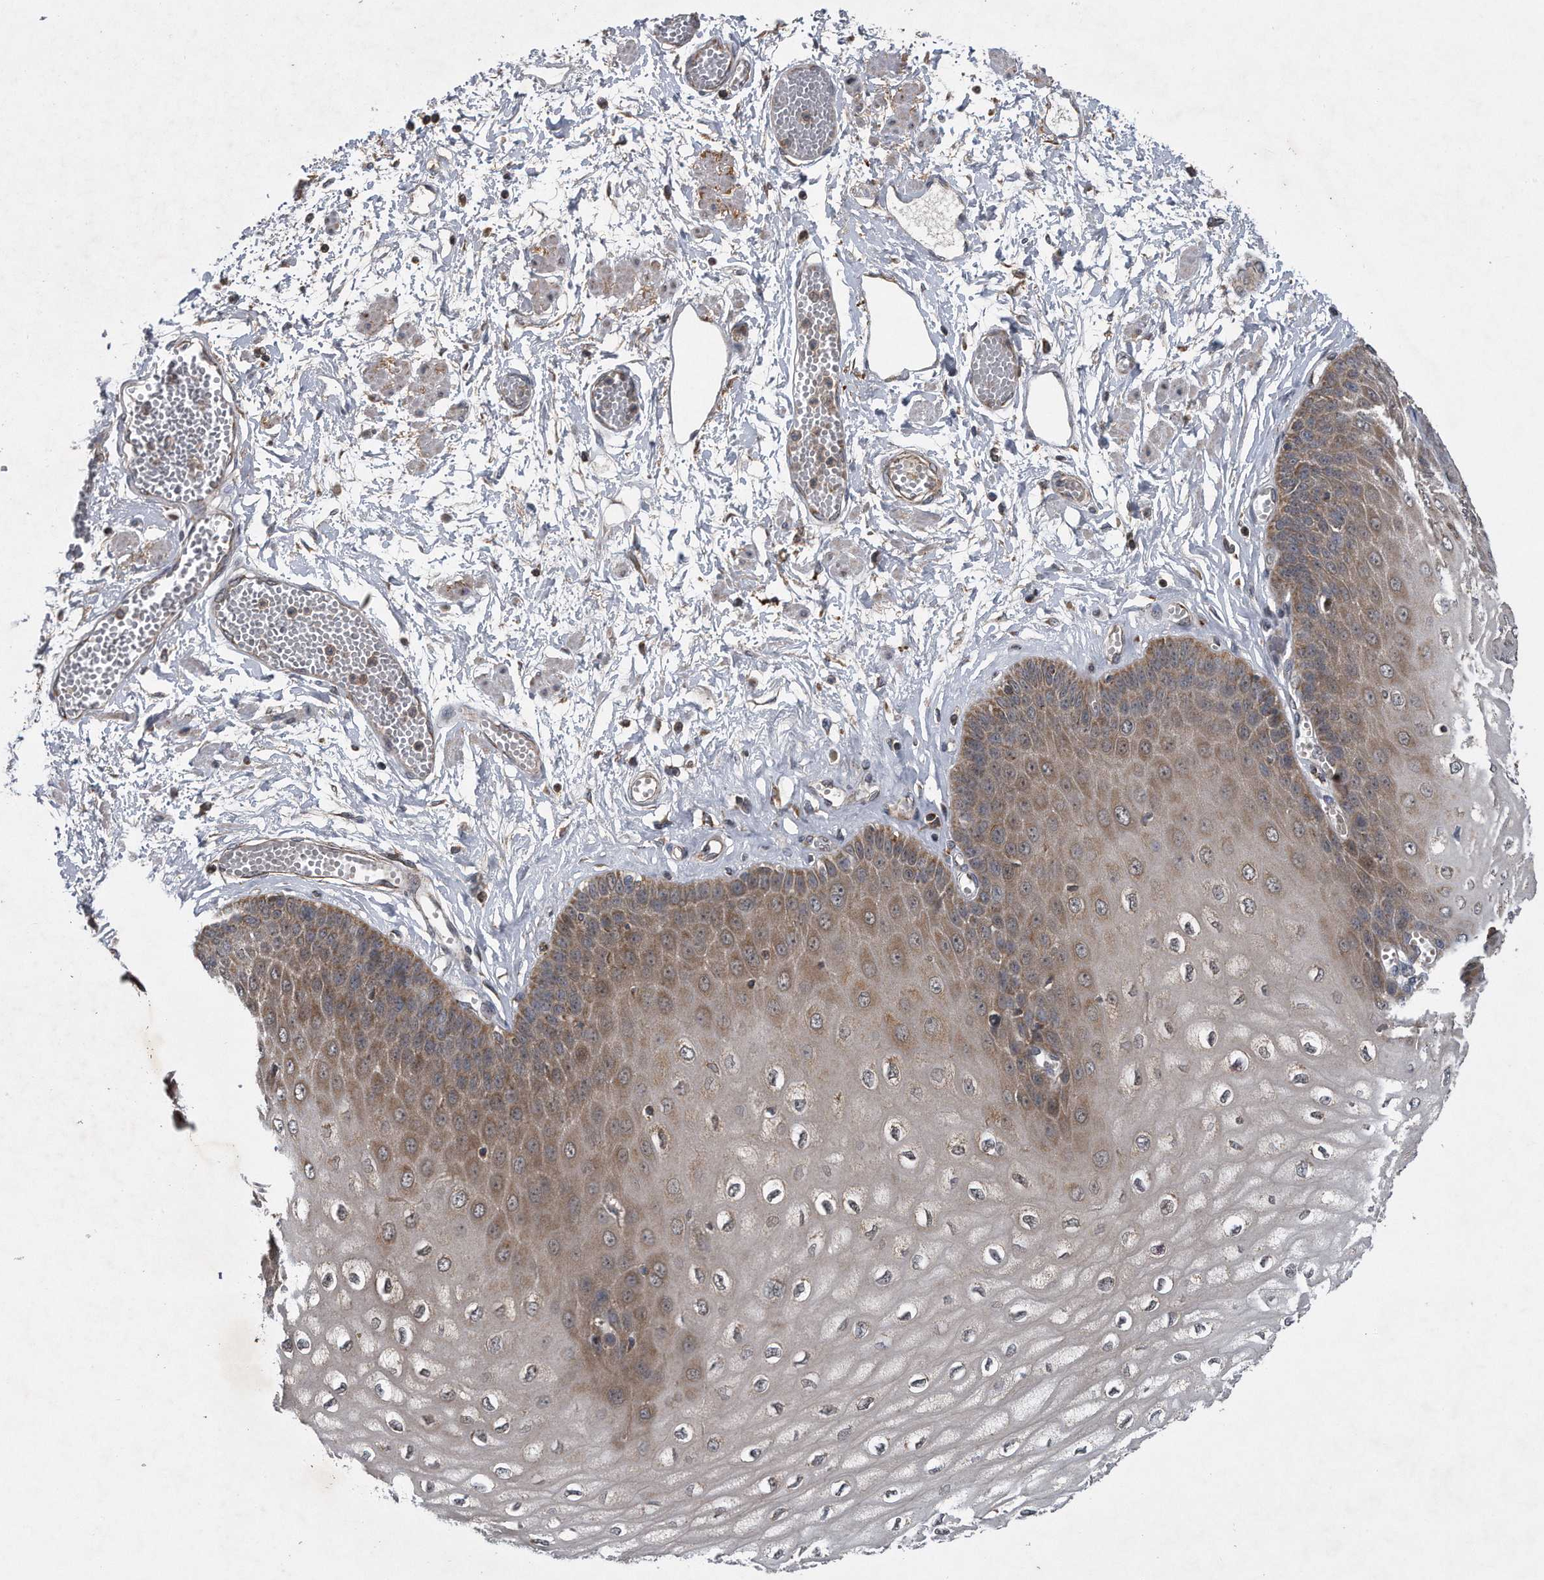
{"staining": {"intensity": "moderate", "quantity": ">75%", "location": "cytoplasmic/membranous"}, "tissue": "esophagus", "cell_type": "Squamous epithelial cells", "image_type": "normal", "snomed": [{"axis": "morphology", "description": "Normal tissue, NOS"}, {"axis": "topography", "description": "Esophagus"}], "caption": "Squamous epithelial cells show medium levels of moderate cytoplasmic/membranous positivity in about >75% of cells in normal esophagus.", "gene": "ALPK2", "patient": {"sex": "male", "age": 60}}